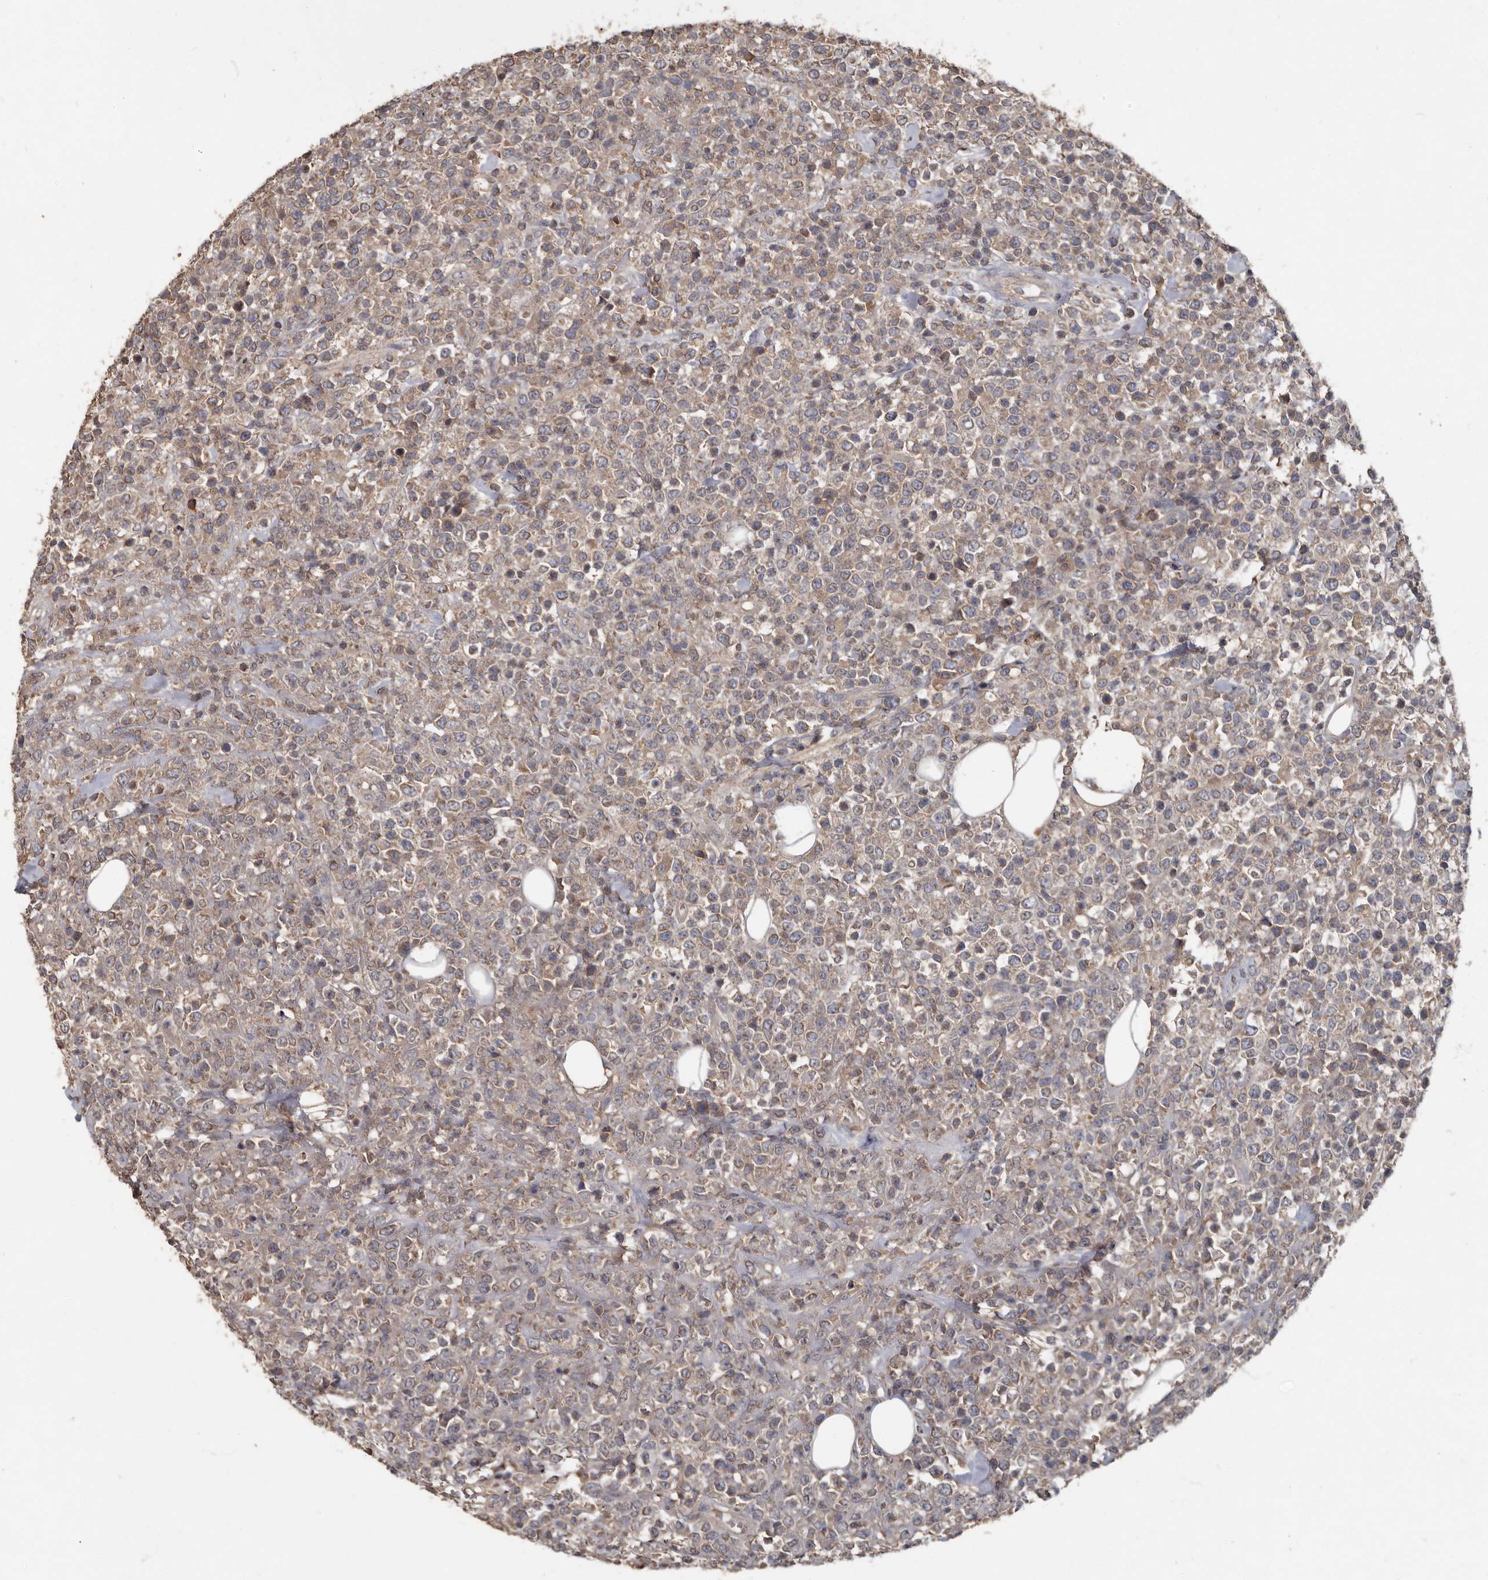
{"staining": {"intensity": "moderate", "quantity": "<25%", "location": "cytoplasmic/membranous"}, "tissue": "lymphoma", "cell_type": "Tumor cells", "image_type": "cancer", "snomed": [{"axis": "morphology", "description": "Malignant lymphoma, non-Hodgkin's type, High grade"}, {"axis": "topography", "description": "Colon"}], "caption": "Malignant lymphoma, non-Hodgkin's type (high-grade) stained with a protein marker shows moderate staining in tumor cells.", "gene": "KIF26B", "patient": {"sex": "female", "age": 53}}